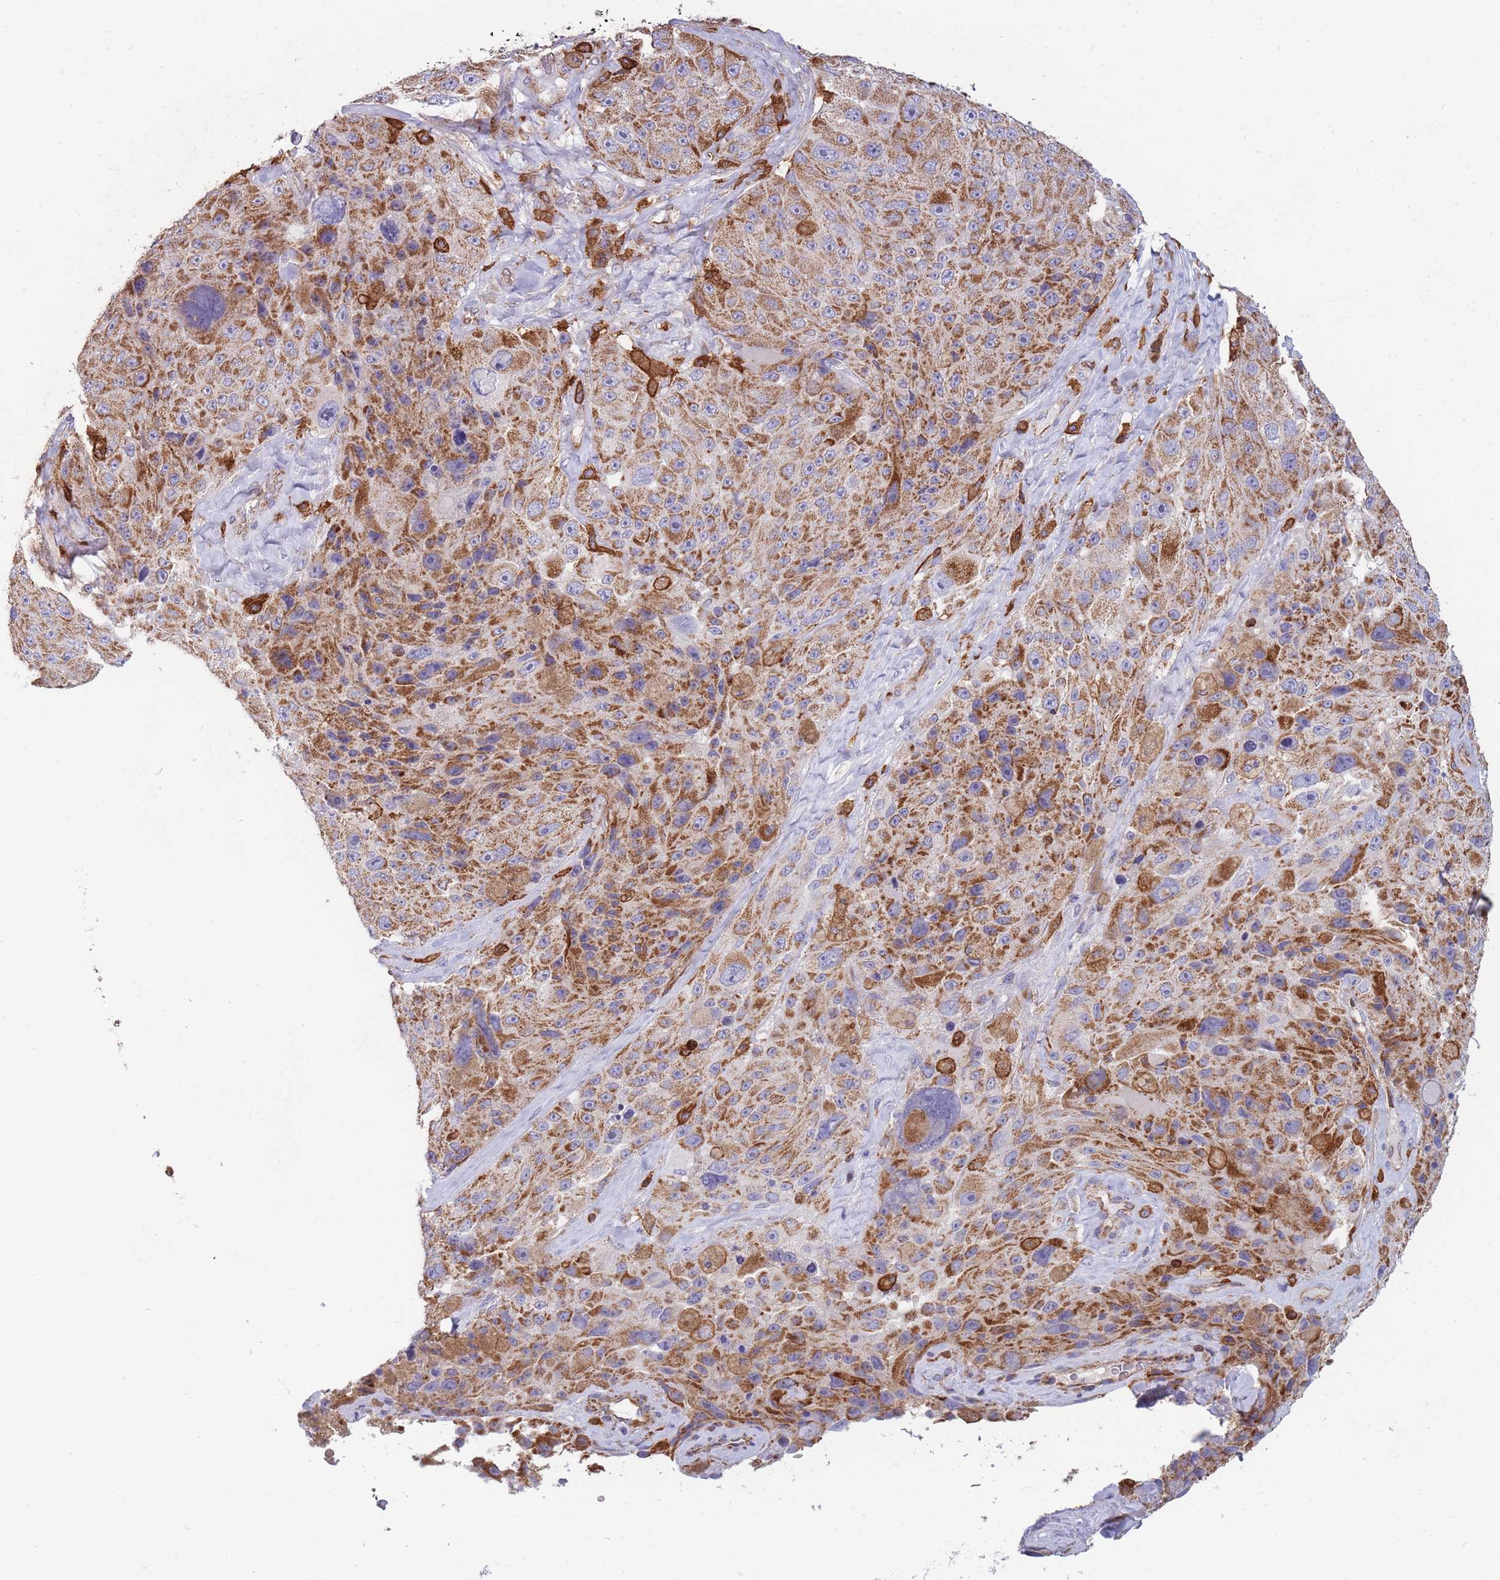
{"staining": {"intensity": "moderate", "quantity": ">75%", "location": "cytoplasmic/membranous"}, "tissue": "melanoma", "cell_type": "Tumor cells", "image_type": "cancer", "snomed": [{"axis": "morphology", "description": "Malignant melanoma, Metastatic site"}, {"axis": "topography", "description": "Lymph node"}], "caption": "A brown stain shows moderate cytoplasmic/membranous positivity of a protein in human malignant melanoma (metastatic site) tumor cells.", "gene": "MRPL54", "patient": {"sex": "male", "age": 62}}